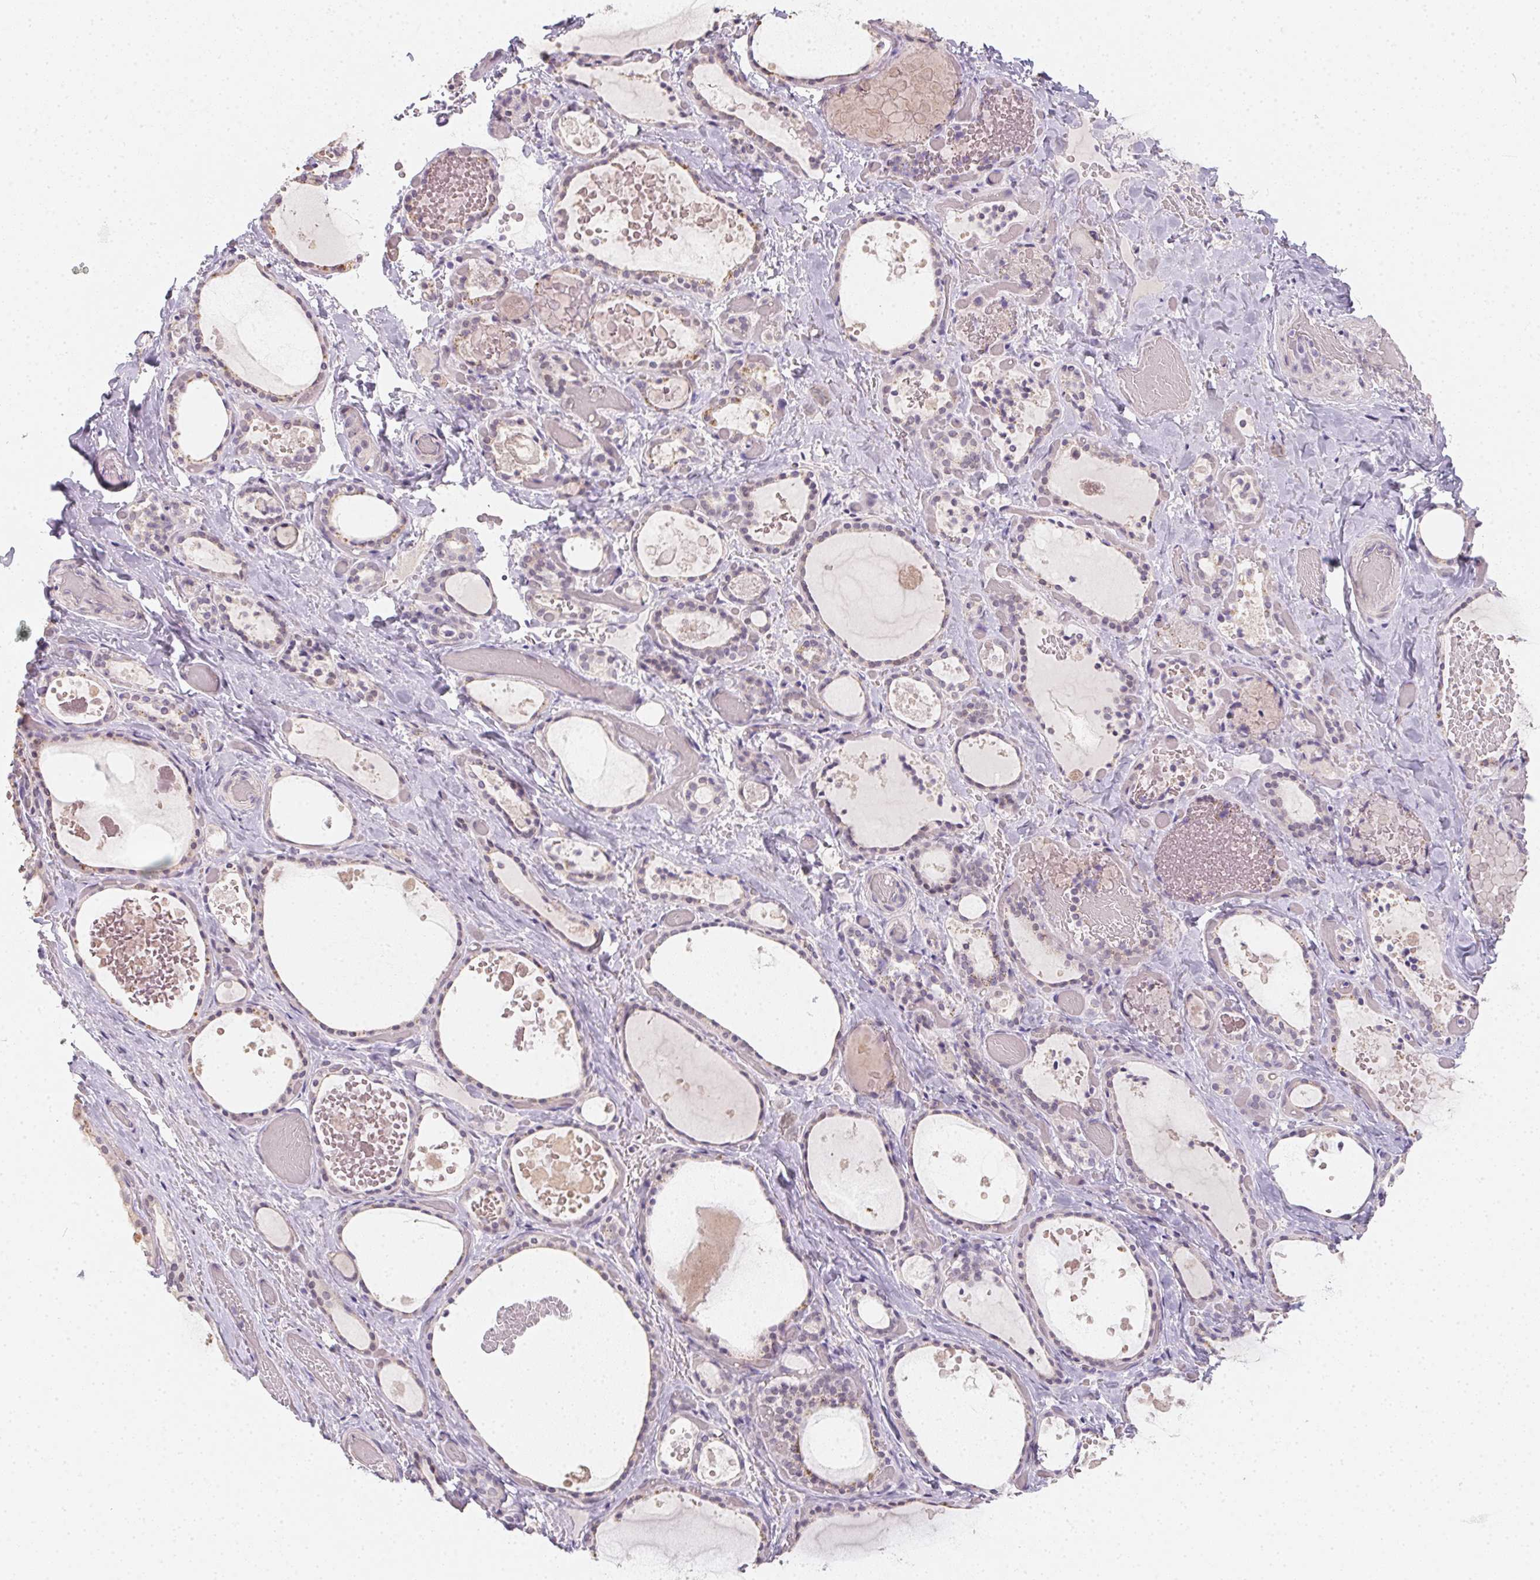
{"staining": {"intensity": "weak", "quantity": "<25%", "location": "nuclear"}, "tissue": "thyroid gland", "cell_type": "Glandular cells", "image_type": "normal", "snomed": [{"axis": "morphology", "description": "Normal tissue, NOS"}, {"axis": "topography", "description": "Thyroid gland"}], "caption": "The histopathology image reveals no staining of glandular cells in unremarkable thyroid gland.", "gene": "ZBBX", "patient": {"sex": "female", "age": 56}}